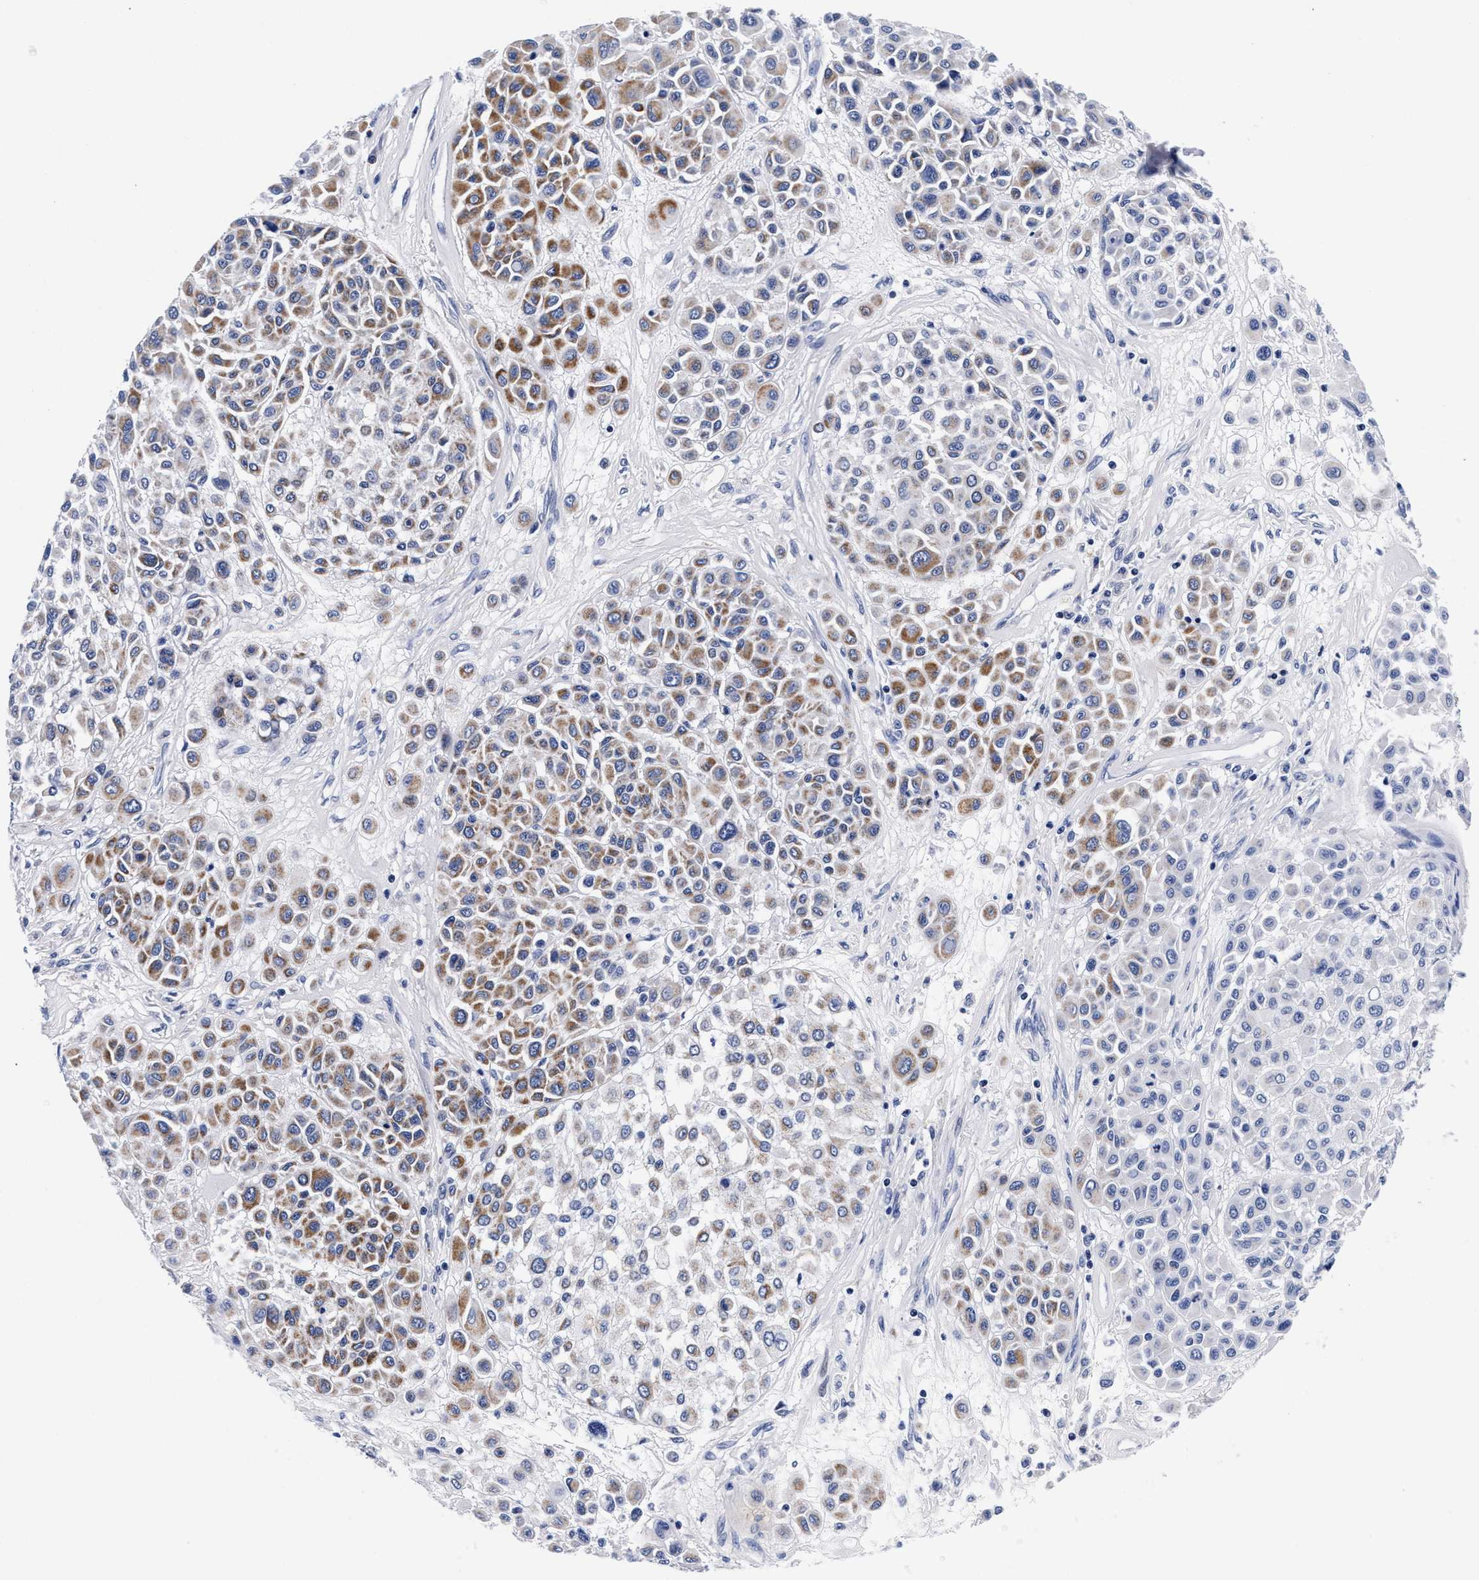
{"staining": {"intensity": "moderate", "quantity": "25%-75%", "location": "cytoplasmic/membranous"}, "tissue": "melanoma", "cell_type": "Tumor cells", "image_type": "cancer", "snomed": [{"axis": "morphology", "description": "Malignant melanoma, Metastatic site"}, {"axis": "topography", "description": "Soft tissue"}], "caption": "Protein expression analysis of malignant melanoma (metastatic site) demonstrates moderate cytoplasmic/membranous positivity in about 25%-75% of tumor cells.", "gene": "RAB3B", "patient": {"sex": "male", "age": 41}}